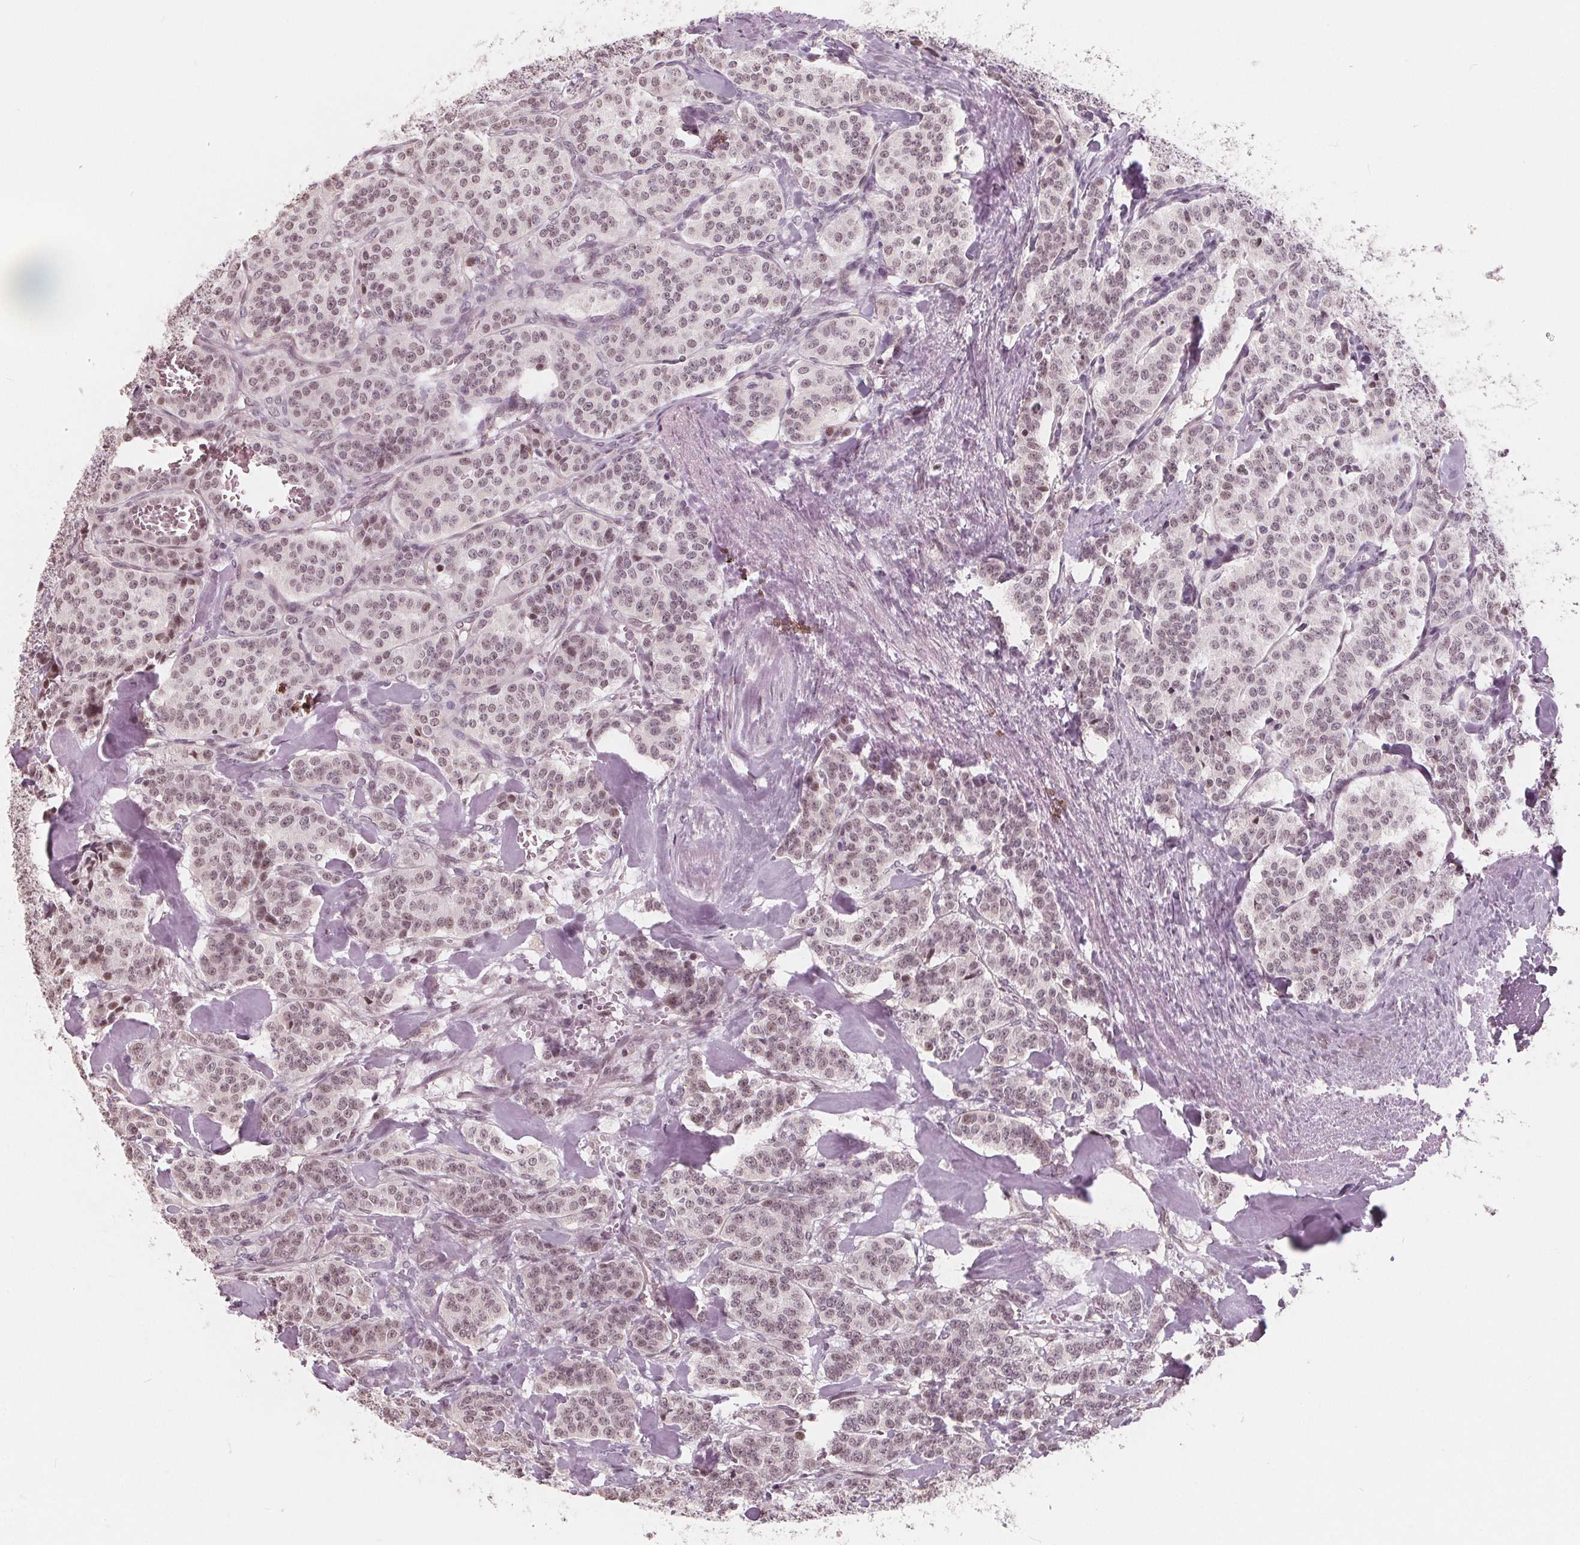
{"staining": {"intensity": "weak", "quantity": ">75%", "location": "nuclear"}, "tissue": "carcinoid", "cell_type": "Tumor cells", "image_type": "cancer", "snomed": [{"axis": "morphology", "description": "Normal tissue, NOS"}, {"axis": "morphology", "description": "Carcinoid, malignant, NOS"}, {"axis": "topography", "description": "Lung"}], "caption": "IHC photomicrograph of human carcinoid (malignant) stained for a protein (brown), which displays low levels of weak nuclear expression in about >75% of tumor cells.", "gene": "NUP210L", "patient": {"sex": "female", "age": 46}}